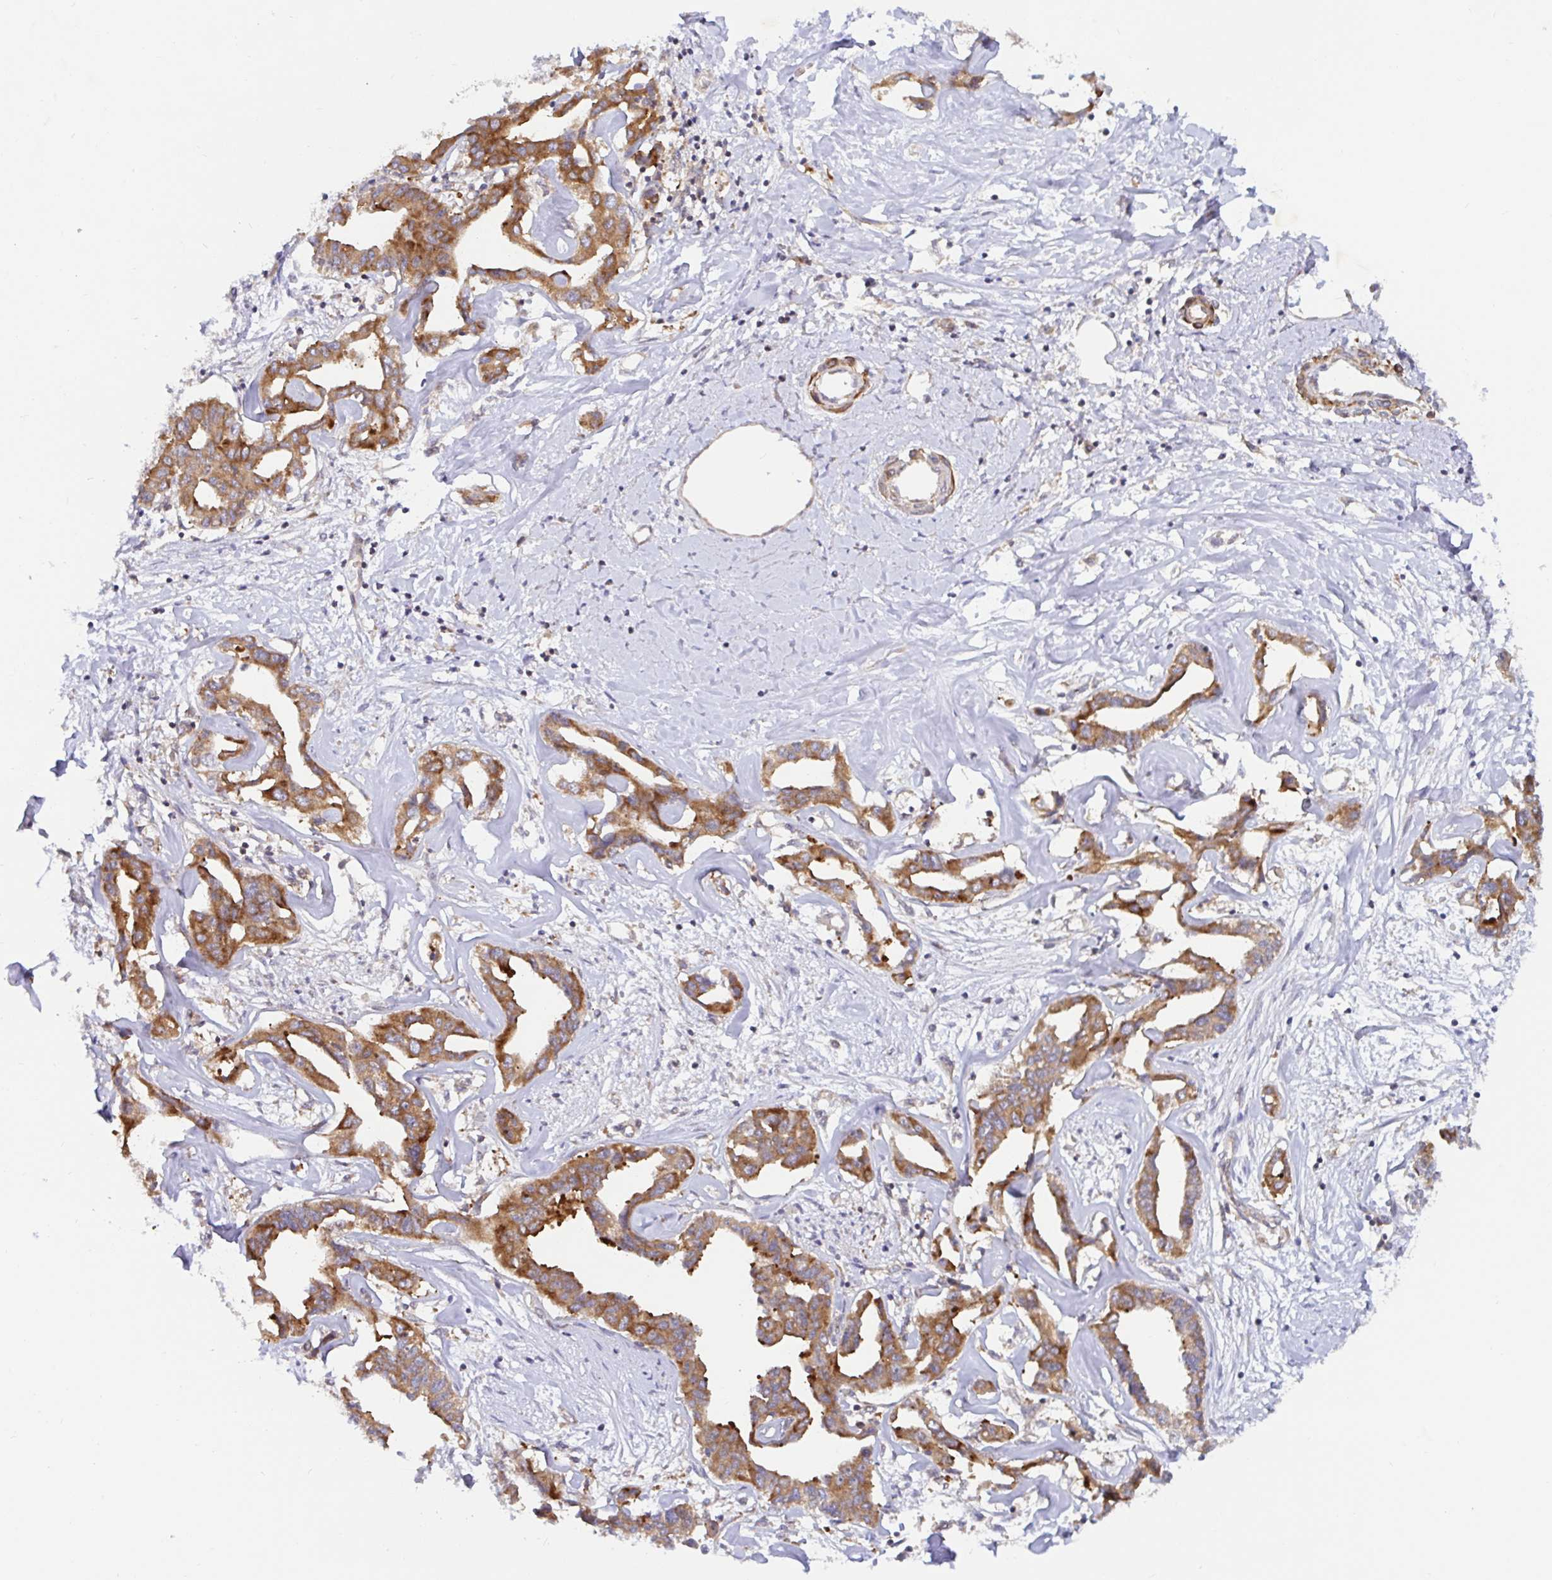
{"staining": {"intensity": "moderate", "quantity": ">75%", "location": "cytoplasmic/membranous"}, "tissue": "liver cancer", "cell_type": "Tumor cells", "image_type": "cancer", "snomed": [{"axis": "morphology", "description": "Cholangiocarcinoma"}, {"axis": "topography", "description": "Liver"}], "caption": "Protein expression analysis of liver cancer (cholangiocarcinoma) displays moderate cytoplasmic/membranous expression in approximately >75% of tumor cells.", "gene": "LARP1", "patient": {"sex": "male", "age": 59}}